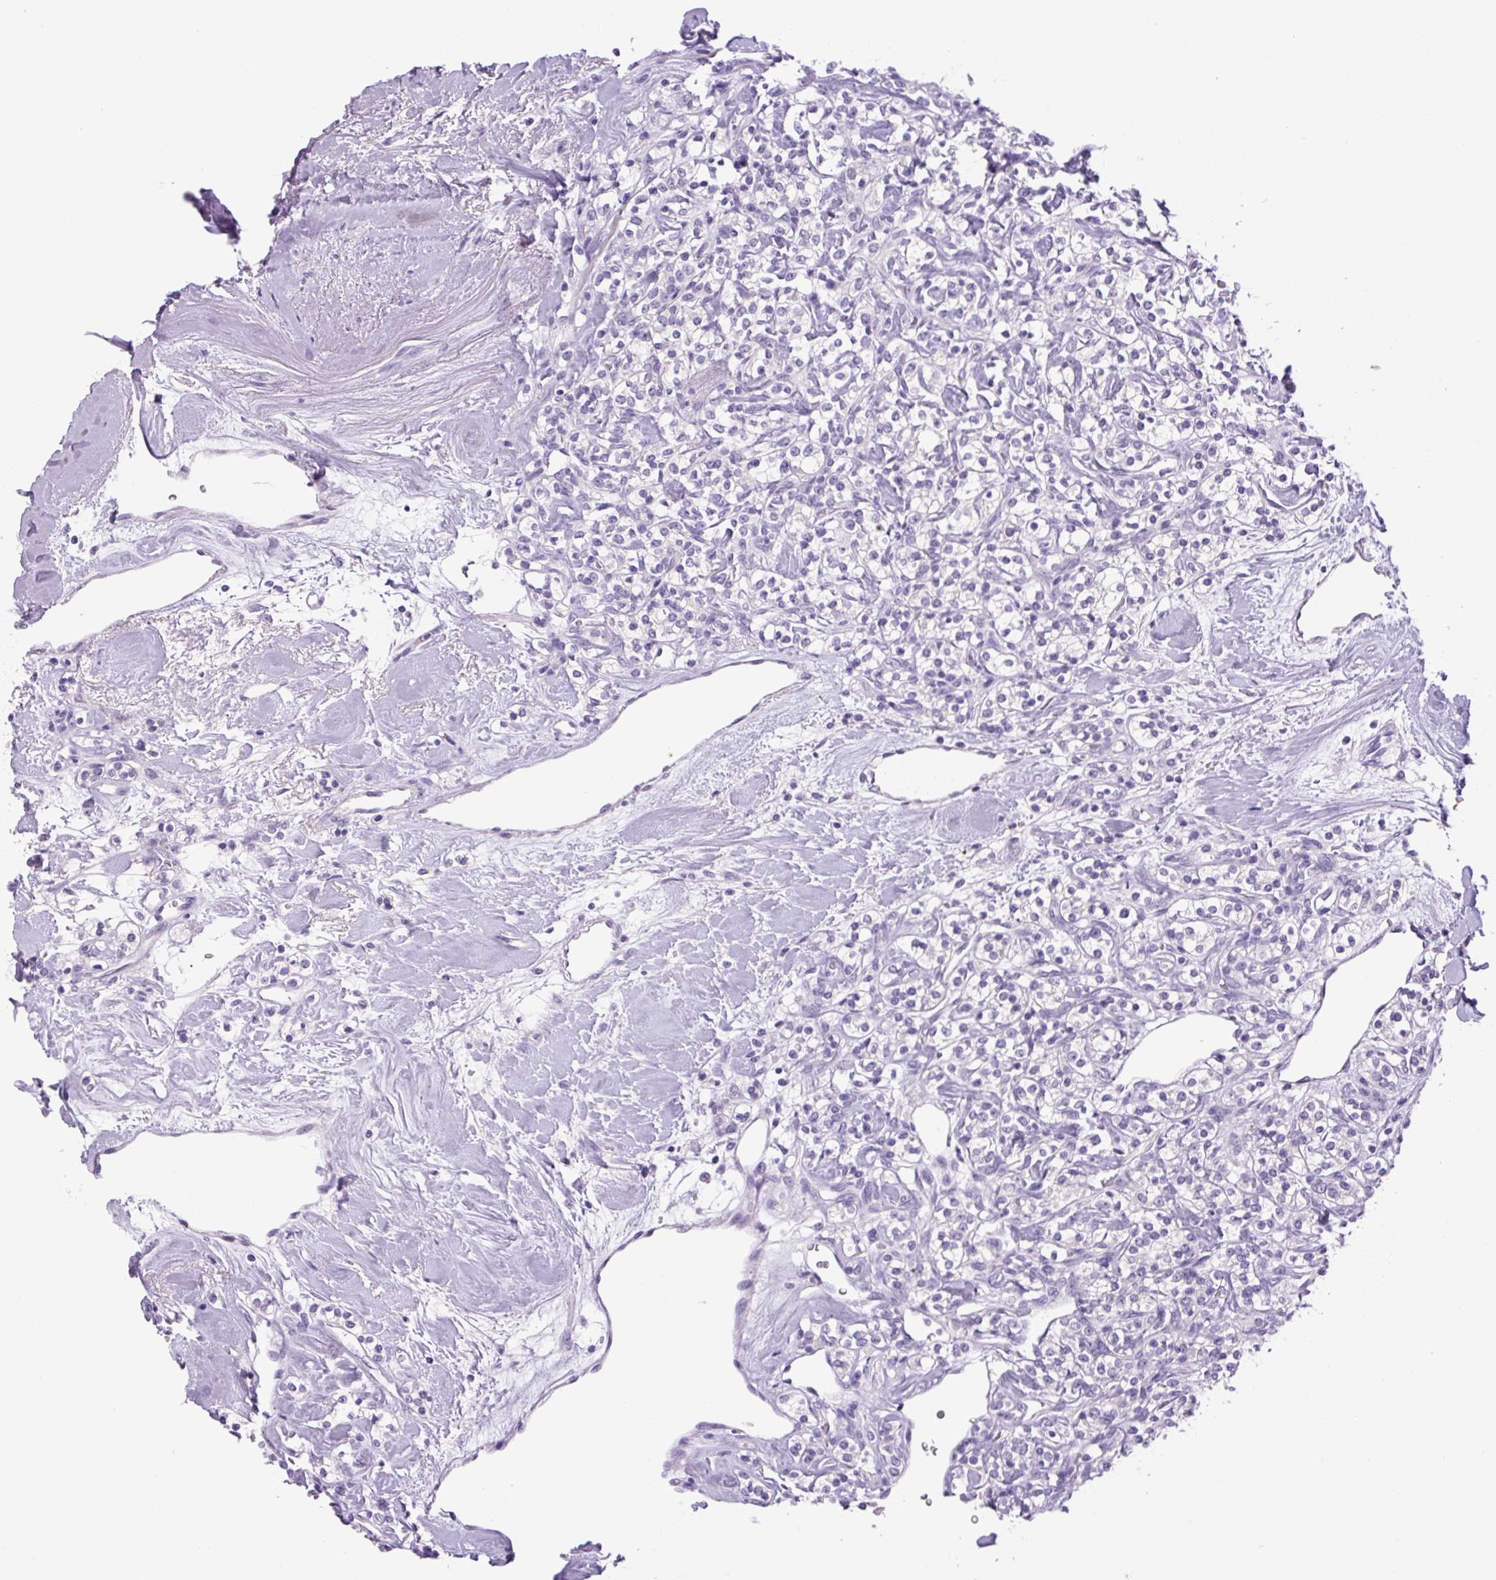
{"staining": {"intensity": "negative", "quantity": "none", "location": "none"}, "tissue": "renal cancer", "cell_type": "Tumor cells", "image_type": "cancer", "snomed": [{"axis": "morphology", "description": "Adenocarcinoma, NOS"}, {"axis": "topography", "description": "Kidney"}], "caption": "Tumor cells are negative for protein expression in human renal adenocarcinoma.", "gene": "CHGA", "patient": {"sex": "male", "age": 77}}